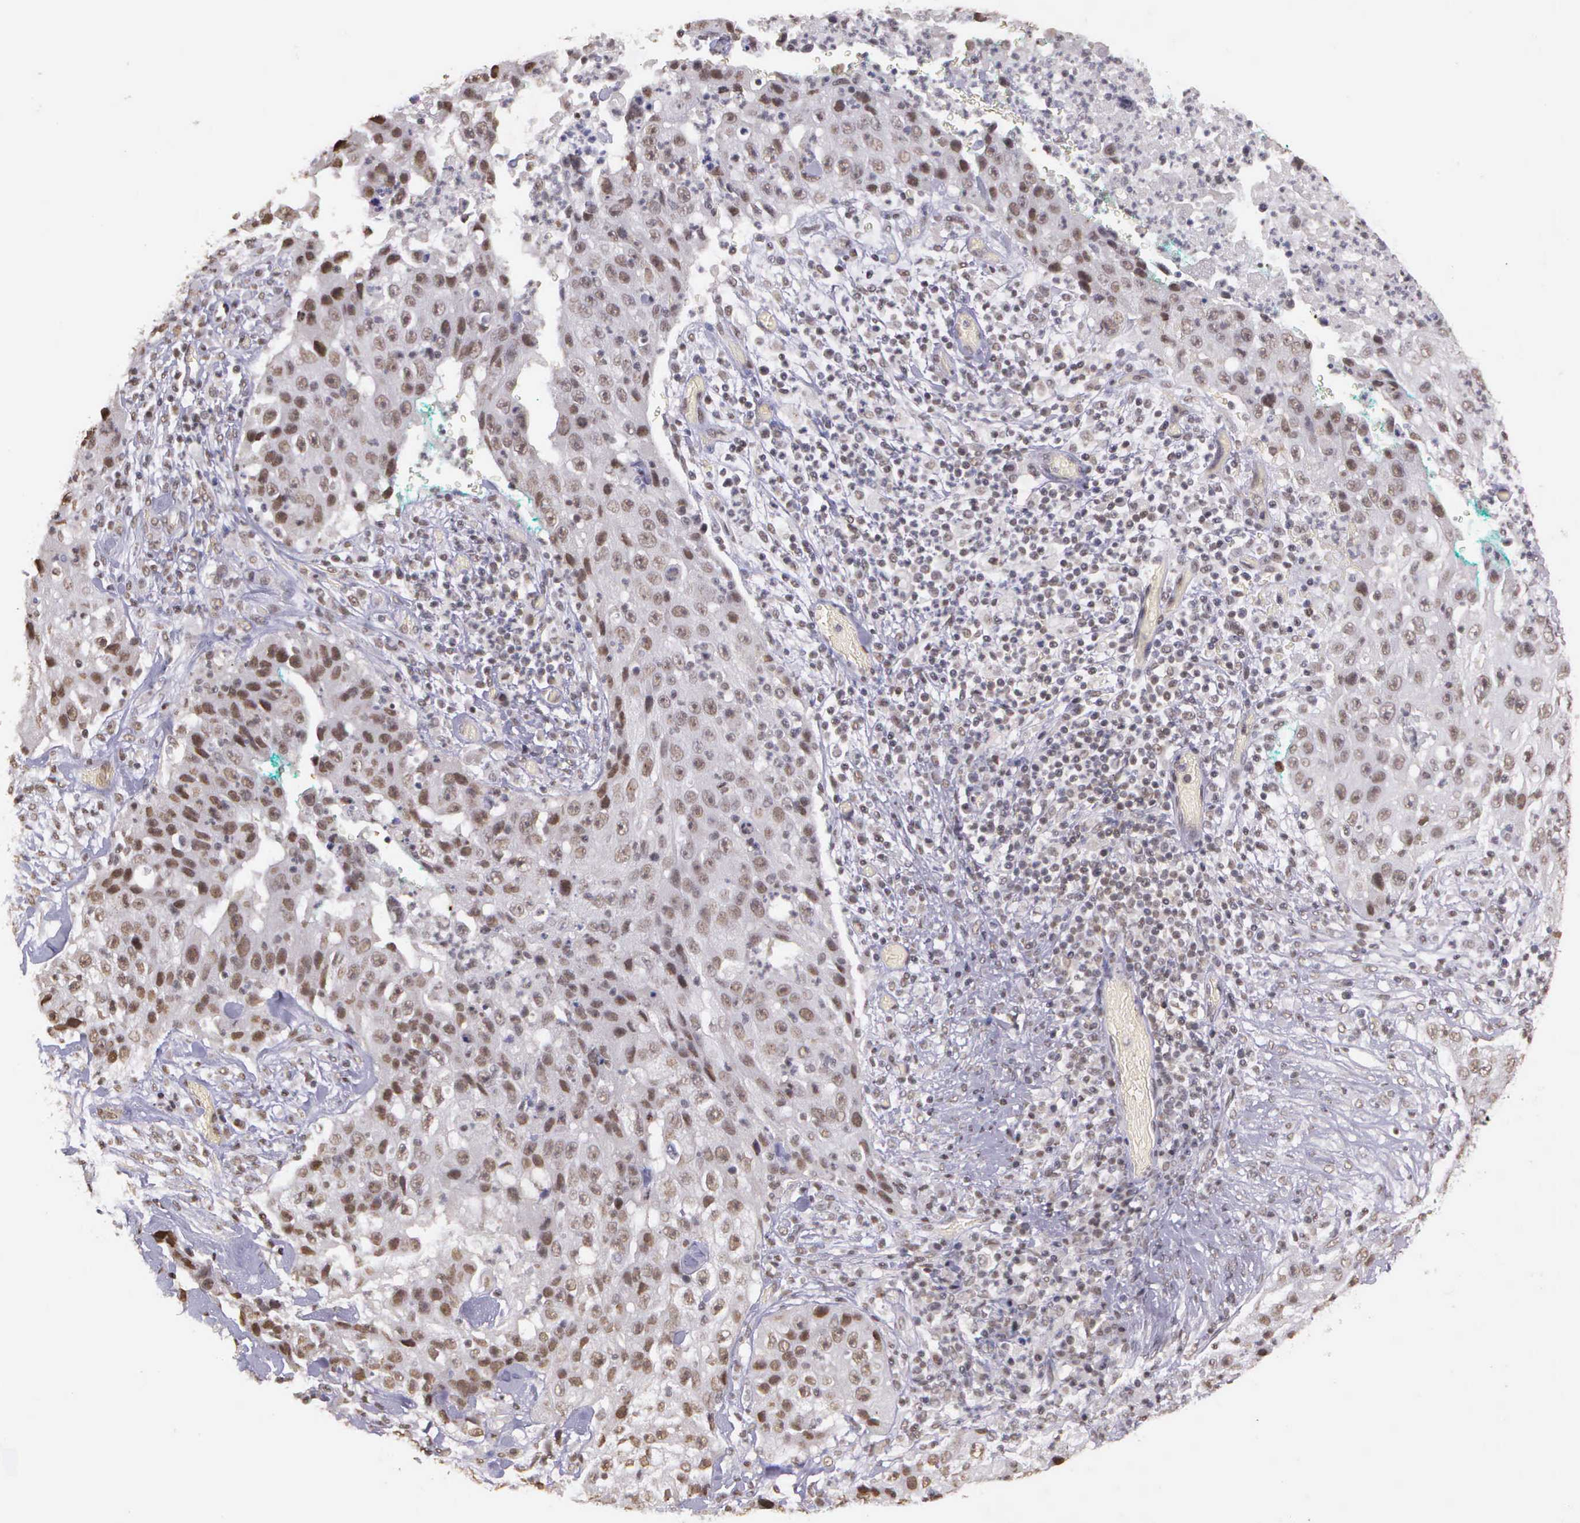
{"staining": {"intensity": "weak", "quantity": ">75%", "location": "nuclear"}, "tissue": "lung cancer", "cell_type": "Tumor cells", "image_type": "cancer", "snomed": [{"axis": "morphology", "description": "Squamous cell carcinoma, NOS"}, {"axis": "topography", "description": "Lung"}], "caption": "Squamous cell carcinoma (lung) stained with DAB (3,3'-diaminobenzidine) IHC demonstrates low levels of weak nuclear positivity in about >75% of tumor cells.", "gene": "ARMCX5", "patient": {"sex": "male", "age": 64}}